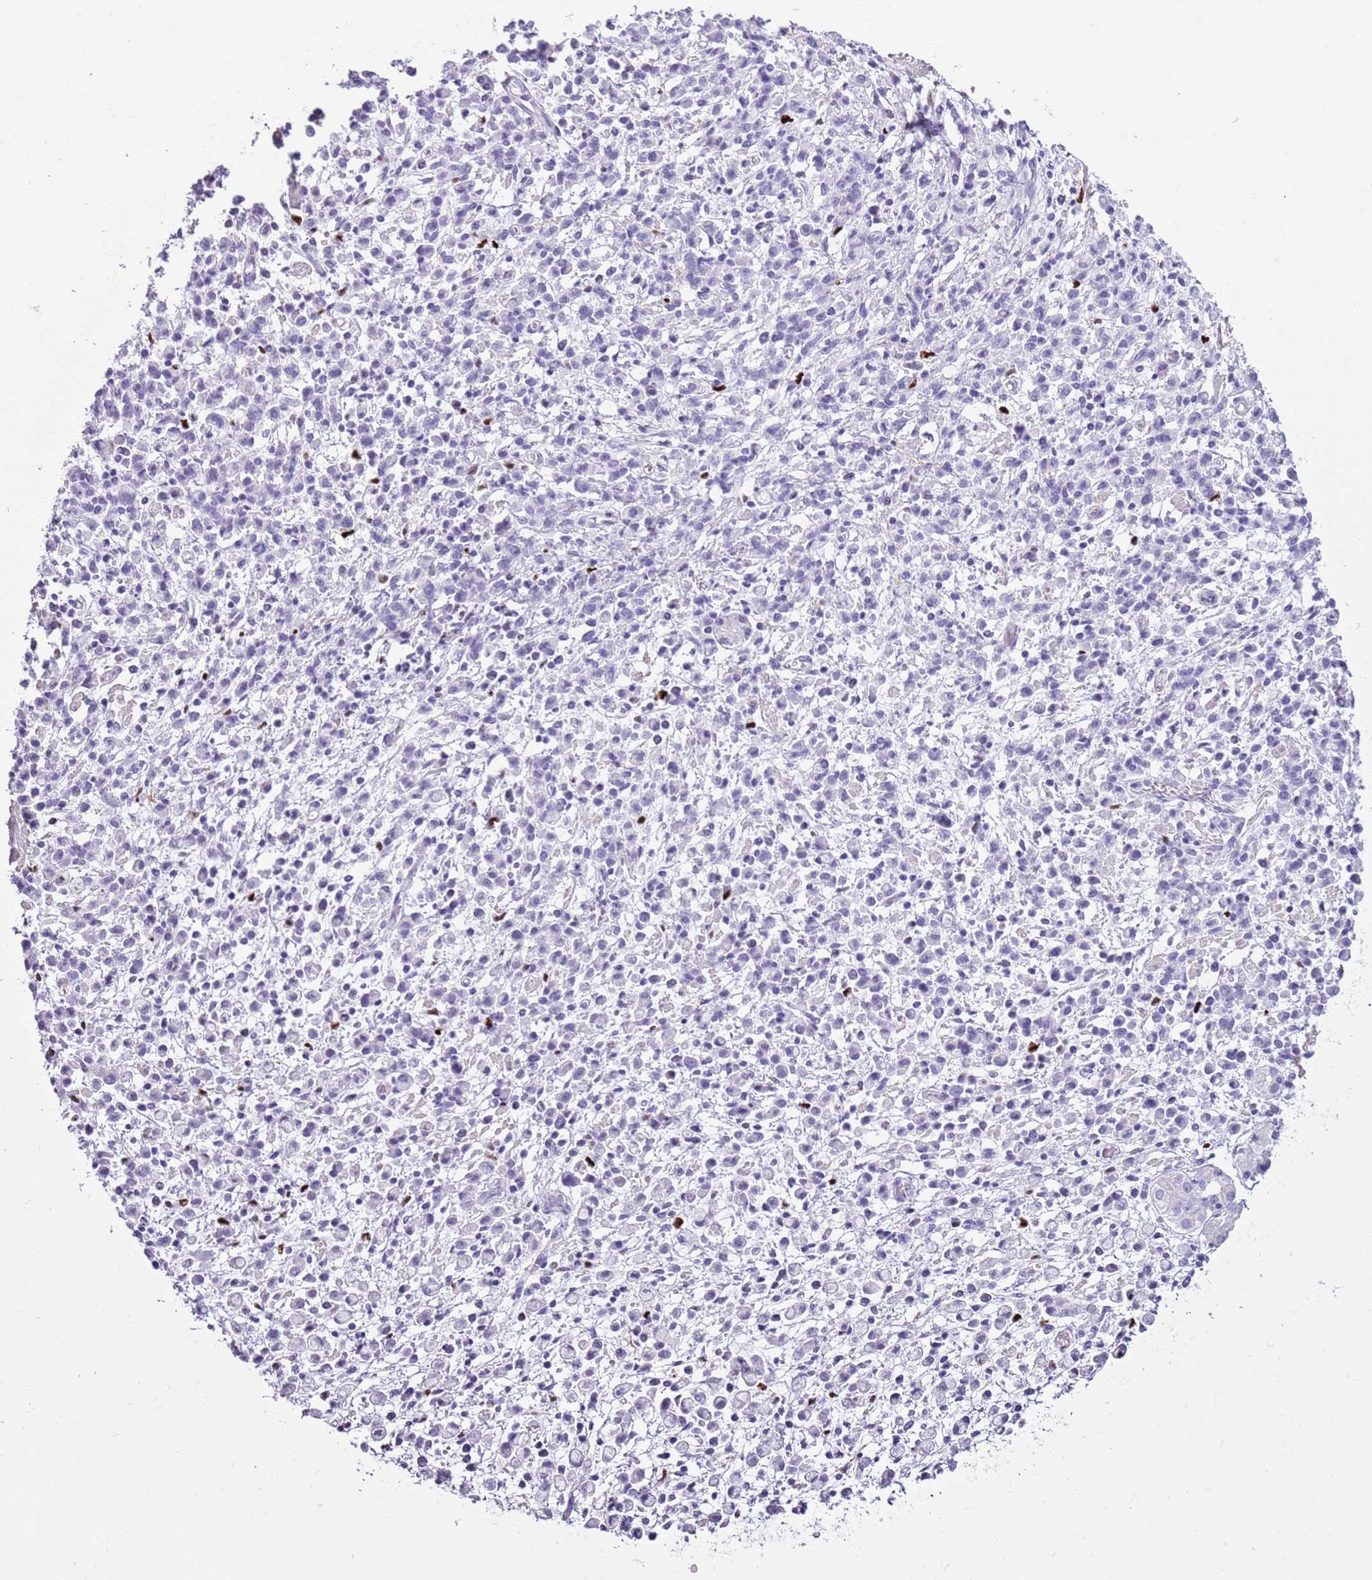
{"staining": {"intensity": "negative", "quantity": "none", "location": "none"}, "tissue": "stomach cancer", "cell_type": "Tumor cells", "image_type": "cancer", "snomed": [{"axis": "morphology", "description": "Adenocarcinoma, NOS"}, {"axis": "topography", "description": "Stomach"}], "caption": "Protein analysis of stomach cancer exhibits no significant expression in tumor cells.", "gene": "SLC7A14", "patient": {"sex": "male", "age": 77}}